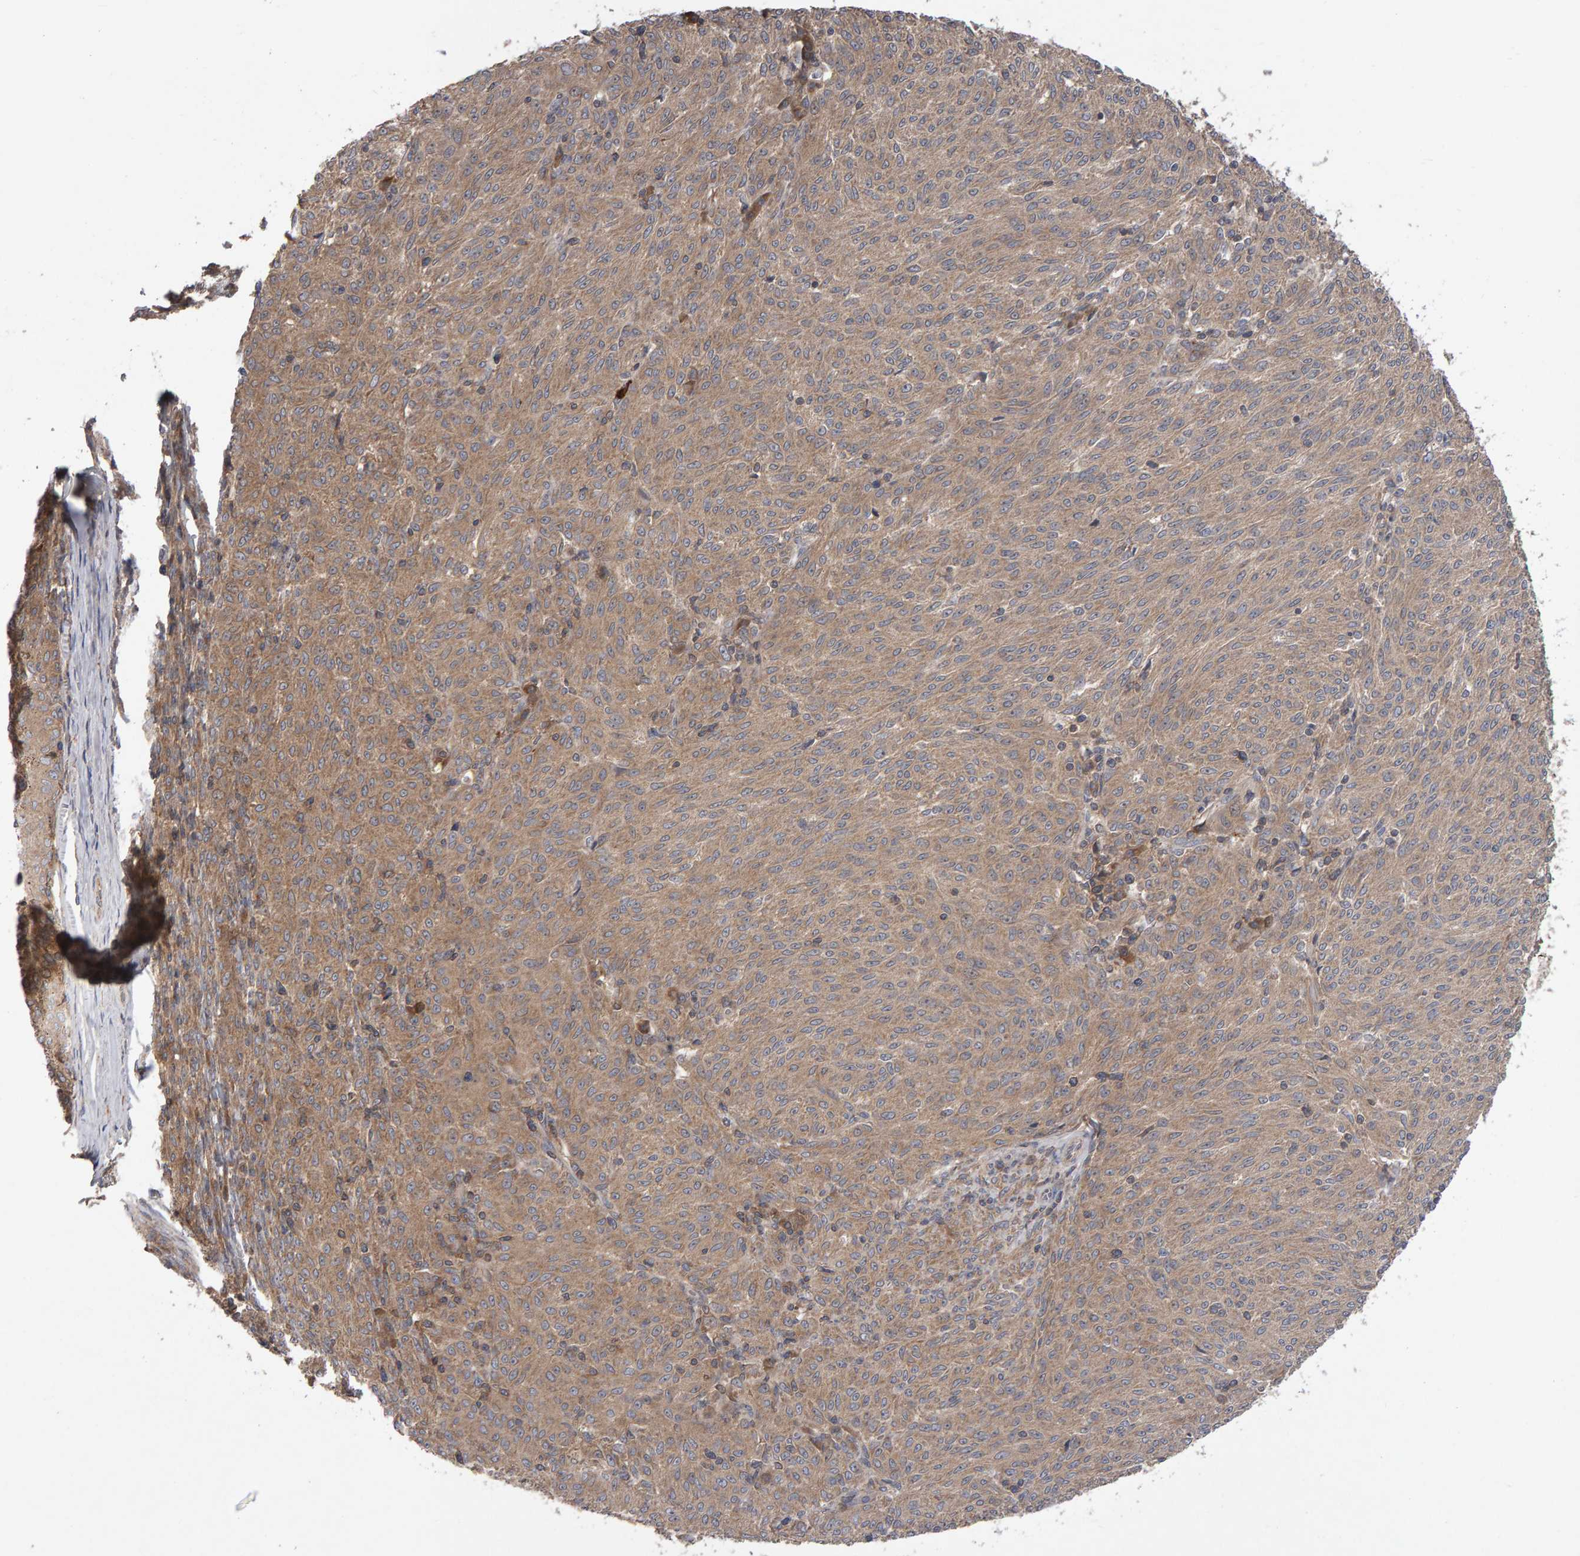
{"staining": {"intensity": "weak", "quantity": ">75%", "location": "cytoplasmic/membranous"}, "tissue": "melanoma", "cell_type": "Tumor cells", "image_type": "cancer", "snomed": [{"axis": "morphology", "description": "Malignant melanoma, NOS"}, {"axis": "topography", "description": "Skin"}], "caption": "A histopathology image of human melanoma stained for a protein demonstrates weak cytoplasmic/membranous brown staining in tumor cells.", "gene": "PGS1", "patient": {"sex": "female", "age": 72}}